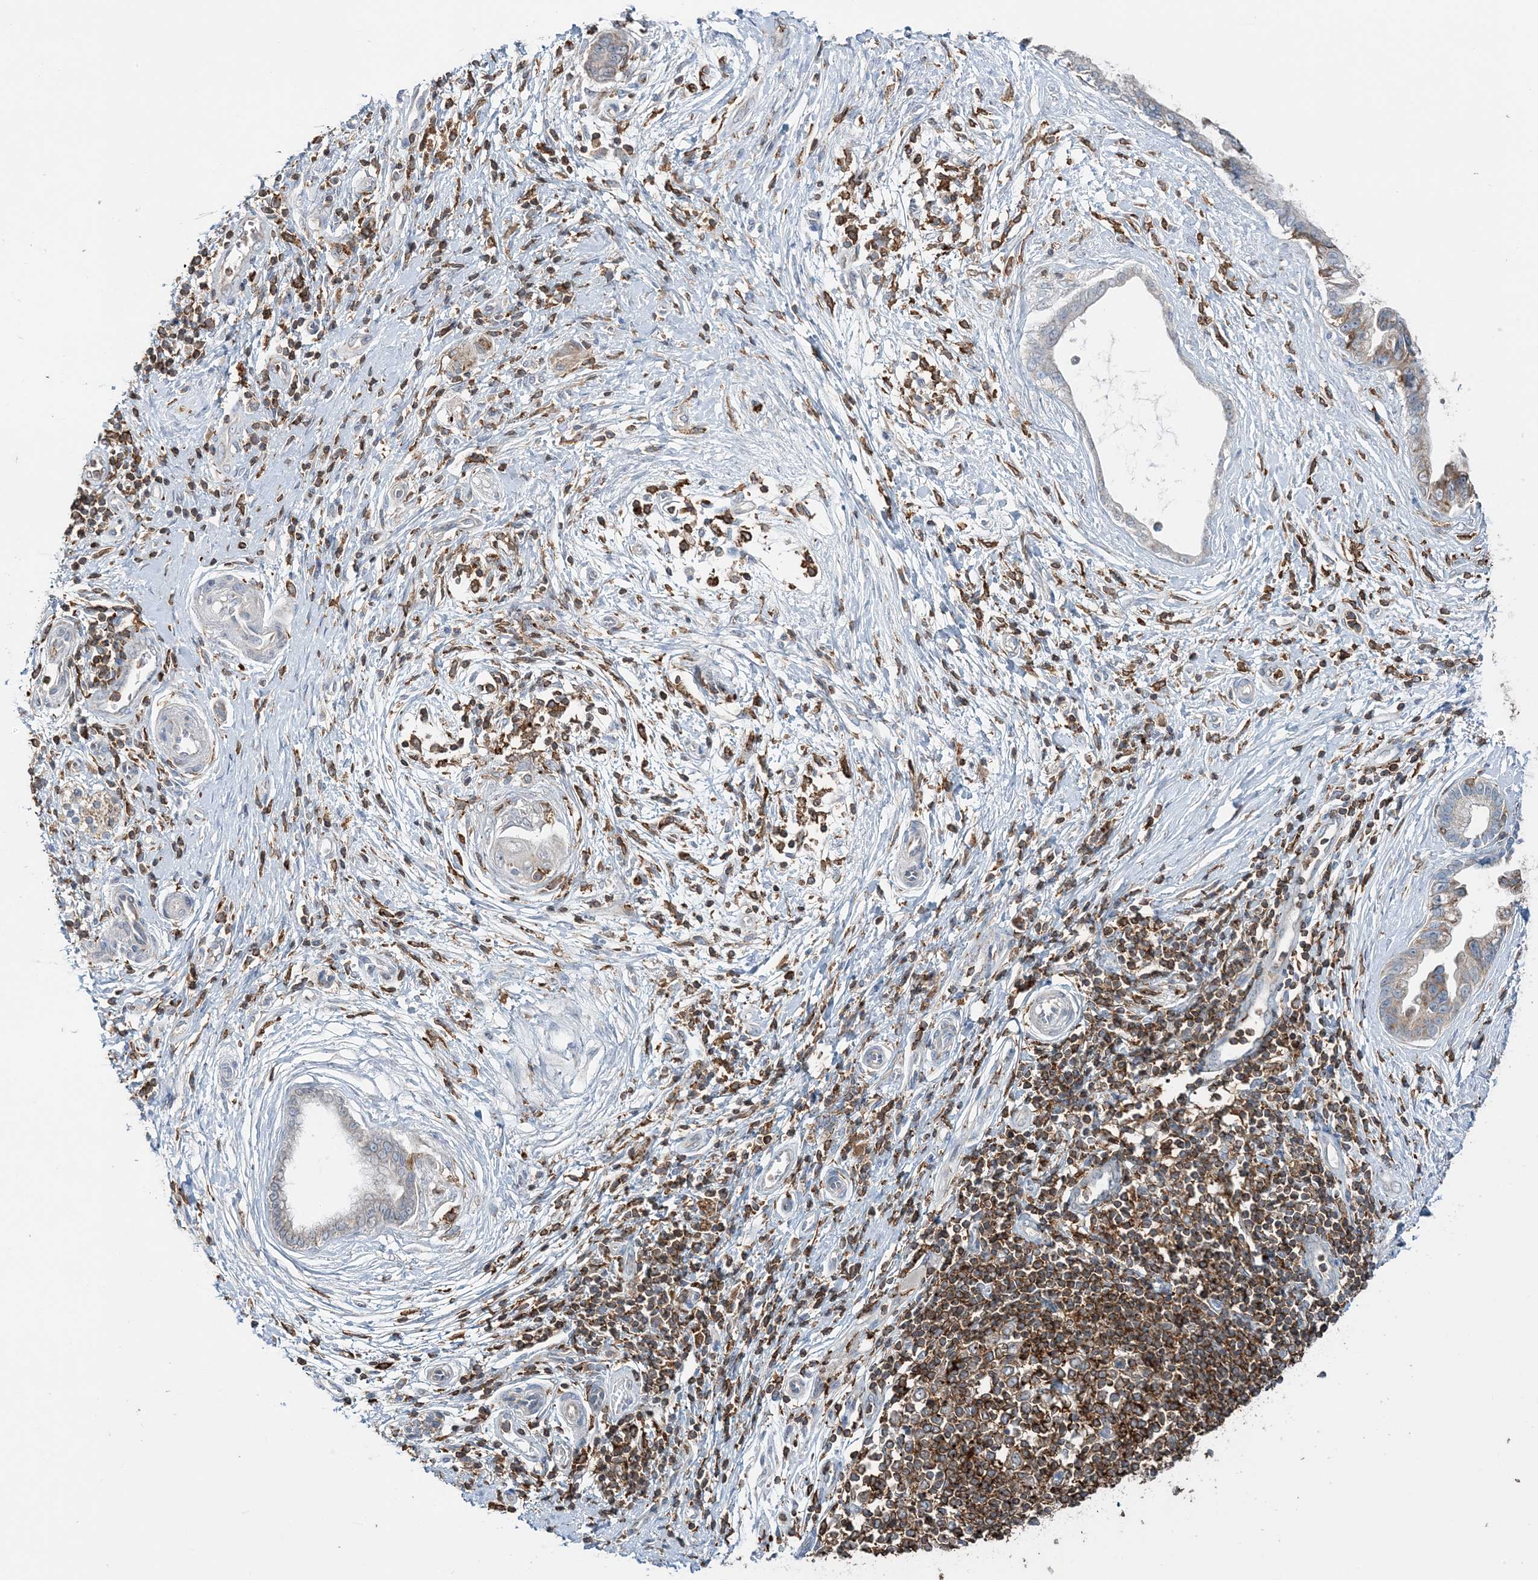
{"staining": {"intensity": "moderate", "quantity": "25%-75%", "location": "cytoplasmic/membranous"}, "tissue": "pancreatic cancer", "cell_type": "Tumor cells", "image_type": "cancer", "snomed": [{"axis": "morphology", "description": "Adenocarcinoma, NOS"}, {"axis": "topography", "description": "Pancreas"}], "caption": "IHC of pancreatic adenocarcinoma exhibits medium levels of moderate cytoplasmic/membranous staining in approximately 25%-75% of tumor cells.", "gene": "TMLHE", "patient": {"sex": "female", "age": 72}}